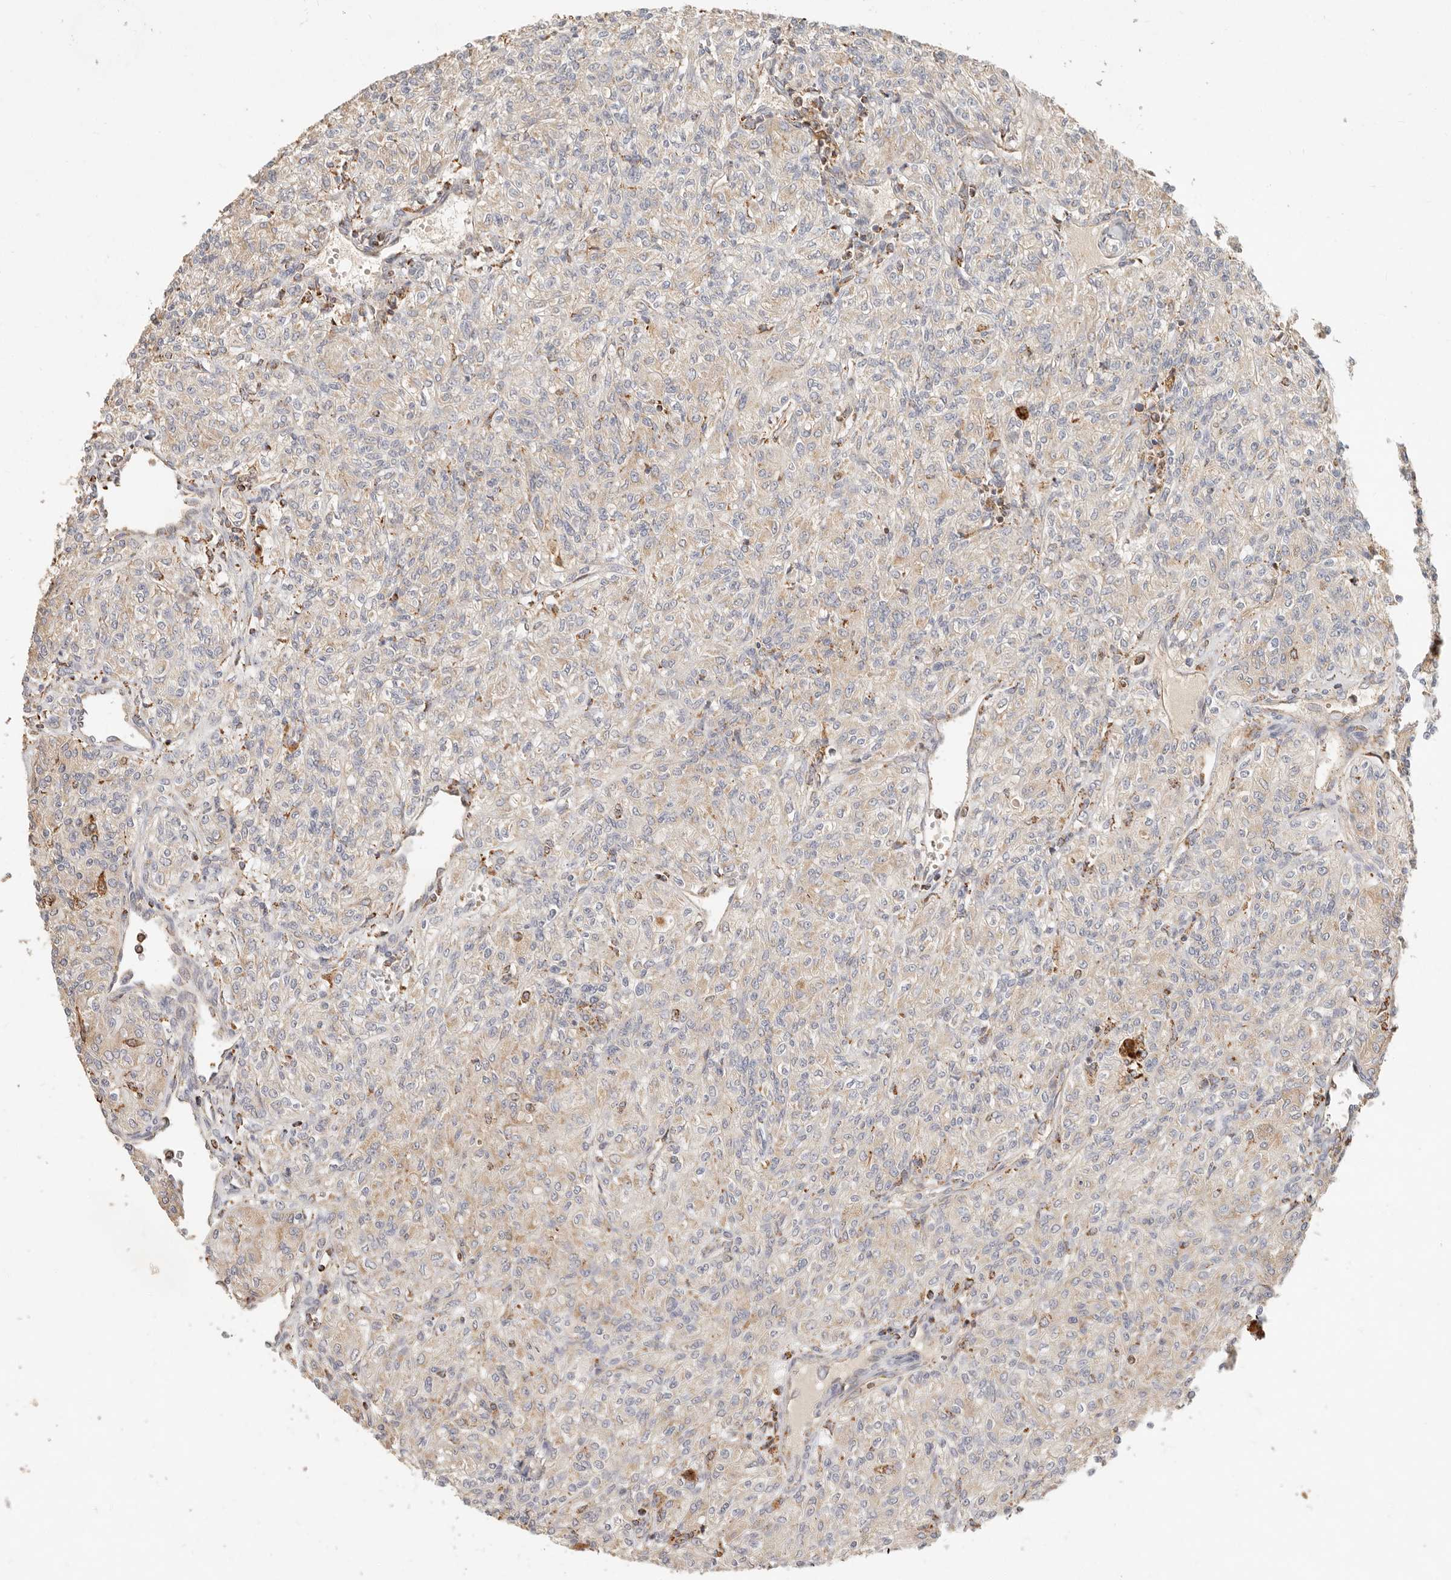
{"staining": {"intensity": "negative", "quantity": "none", "location": "none"}, "tissue": "renal cancer", "cell_type": "Tumor cells", "image_type": "cancer", "snomed": [{"axis": "morphology", "description": "Adenocarcinoma, NOS"}, {"axis": "topography", "description": "Kidney"}], "caption": "Immunohistochemical staining of renal cancer (adenocarcinoma) exhibits no significant expression in tumor cells.", "gene": "ARHGEF10L", "patient": {"sex": "male", "age": 77}}